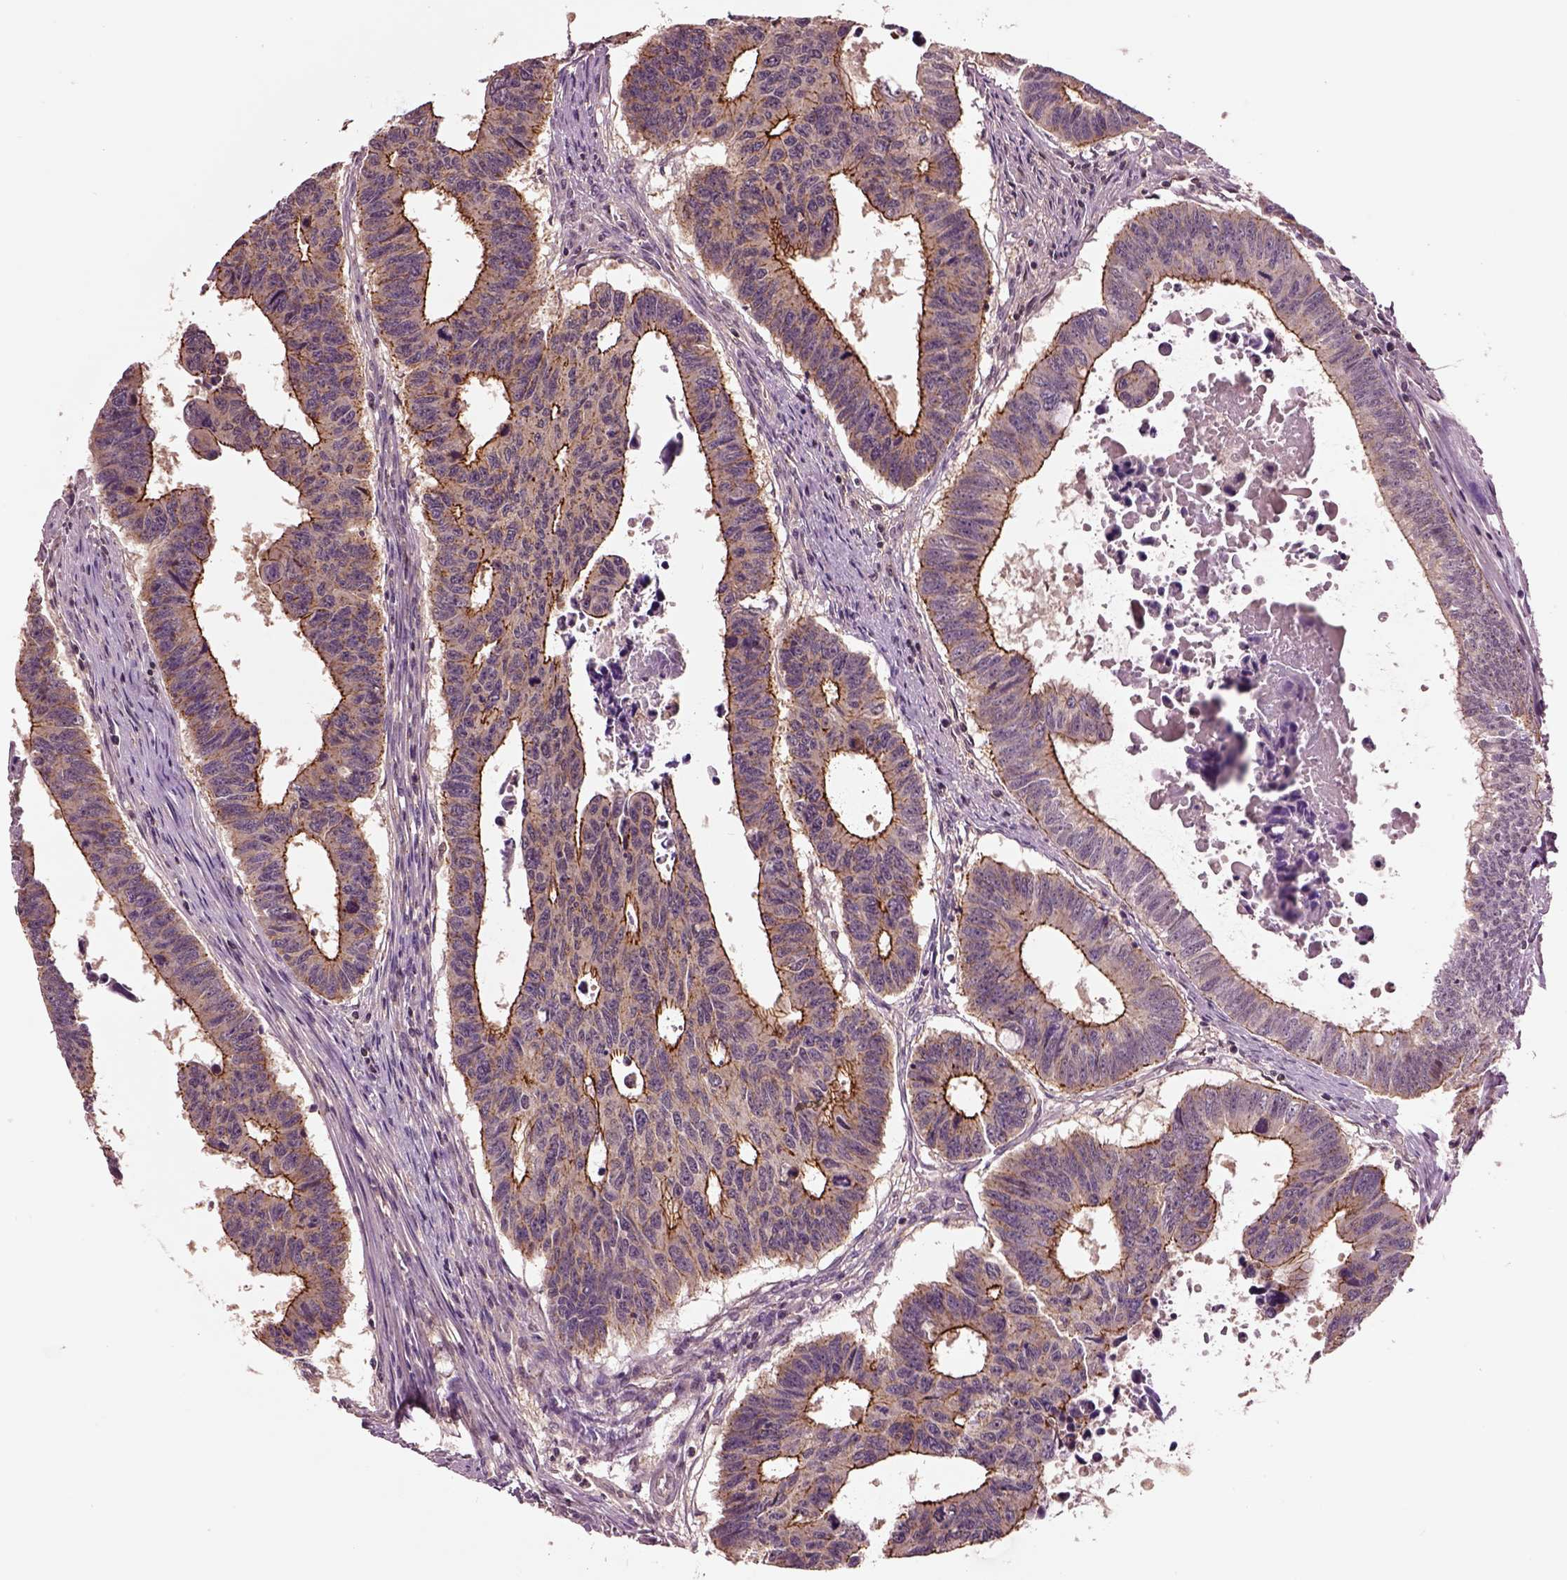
{"staining": {"intensity": "moderate", "quantity": ">75%", "location": "cytoplasmic/membranous"}, "tissue": "colorectal cancer", "cell_type": "Tumor cells", "image_type": "cancer", "snomed": [{"axis": "morphology", "description": "Adenocarcinoma, NOS"}, {"axis": "topography", "description": "Rectum"}], "caption": "A micrograph showing moderate cytoplasmic/membranous expression in about >75% of tumor cells in colorectal adenocarcinoma, as visualized by brown immunohistochemical staining.", "gene": "MTHFS", "patient": {"sex": "female", "age": 85}}